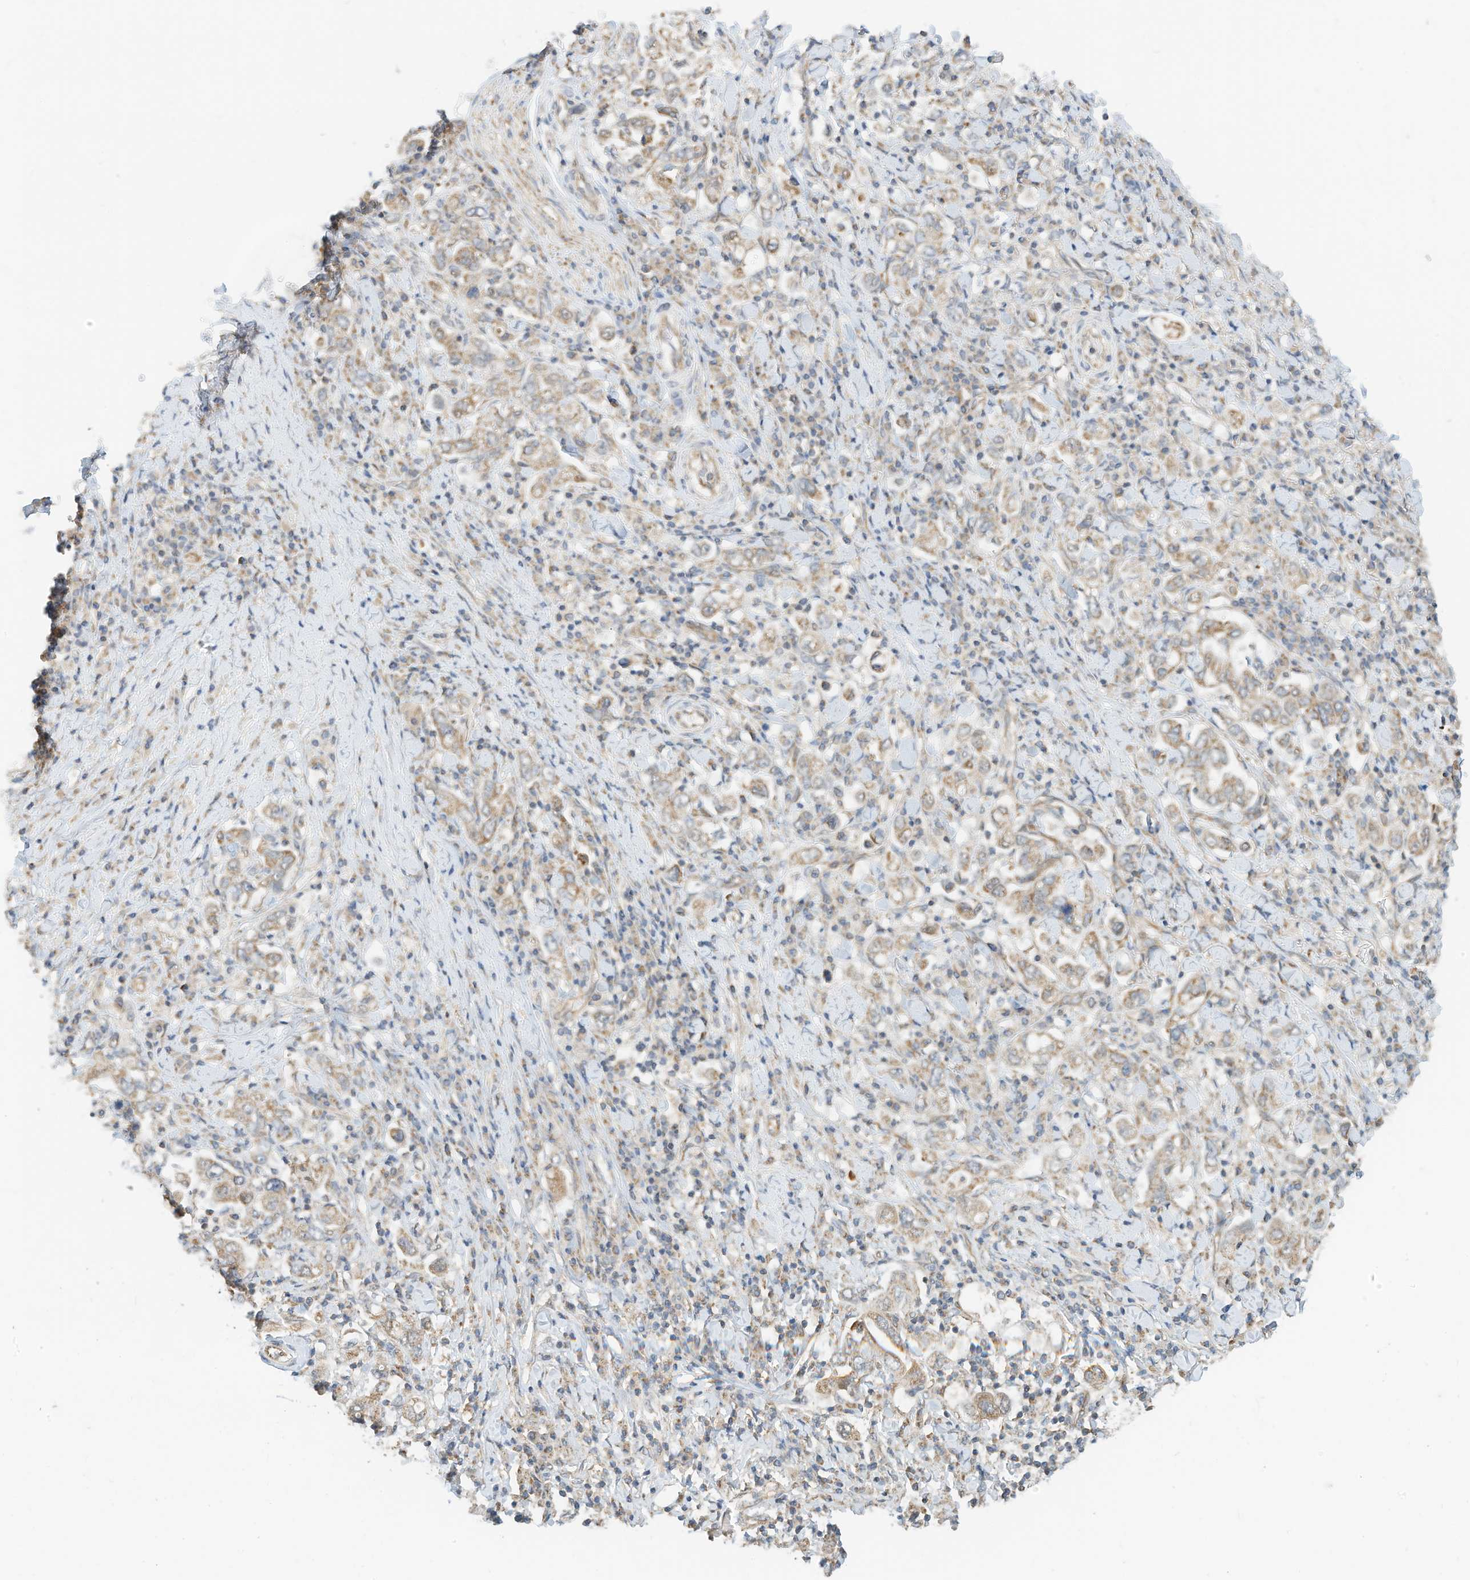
{"staining": {"intensity": "moderate", "quantity": "25%-75%", "location": "cytoplasmic/membranous"}, "tissue": "stomach cancer", "cell_type": "Tumor cells", "image_type": "cancer", "snomed": [{"axis": "morphology", "description": "Adenocarcinoma, NOS"}, {"axis": "topography", "description": "Stomach, upper"}], "caption": "An immunohistochemistry (IHC) micrograph of neoplastic tissue is shown. Protein staining in brown labels moderate cytoplasmic/membranous positivity in stomach cancer (adenocarcinoma) within tumor cells.", "gene": "METTL6", "patient": {"sex": "male", "age": 62}}